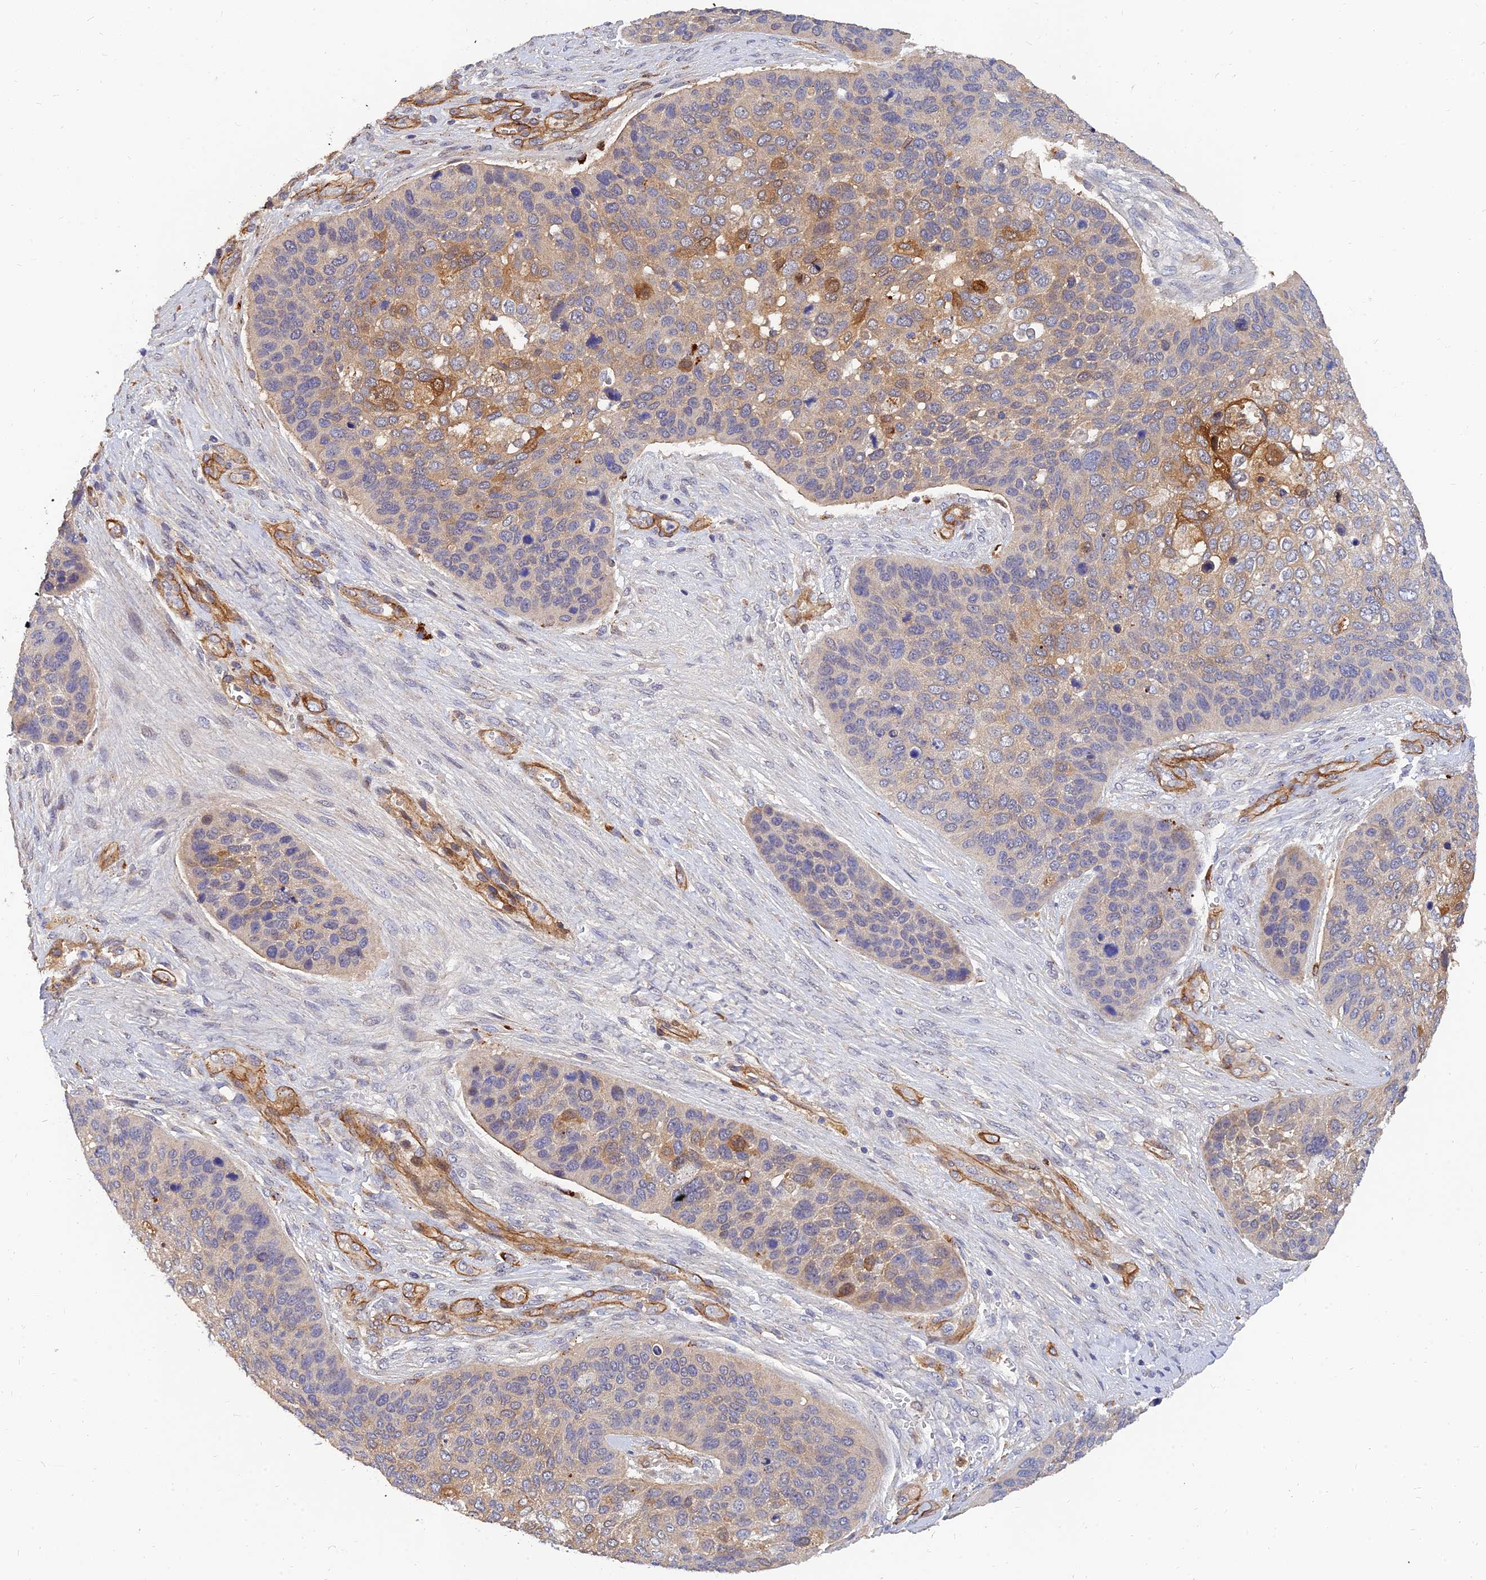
{"staining": {"intensity": "moderate", "quantity": "<25%", "location": "cytoplasmic/membranous"}, "tissue": "skin cancer", "cell_type": "Tumor cells", "image_type": "cancer", "snomed": [{"axis": "morphology", "description": "Basal cell carcinoma"}, {"axis": "topography", "description": "Skin"}], "caption": "Skin cancer (basal cell carcinoma) stained for a protein displays moderate cytoplasmic/membranous positivity in tumor cells. Nuclei are stained in blue.", "gene": "MRPL35", "patient": {"sex": "female", "age": 74}}